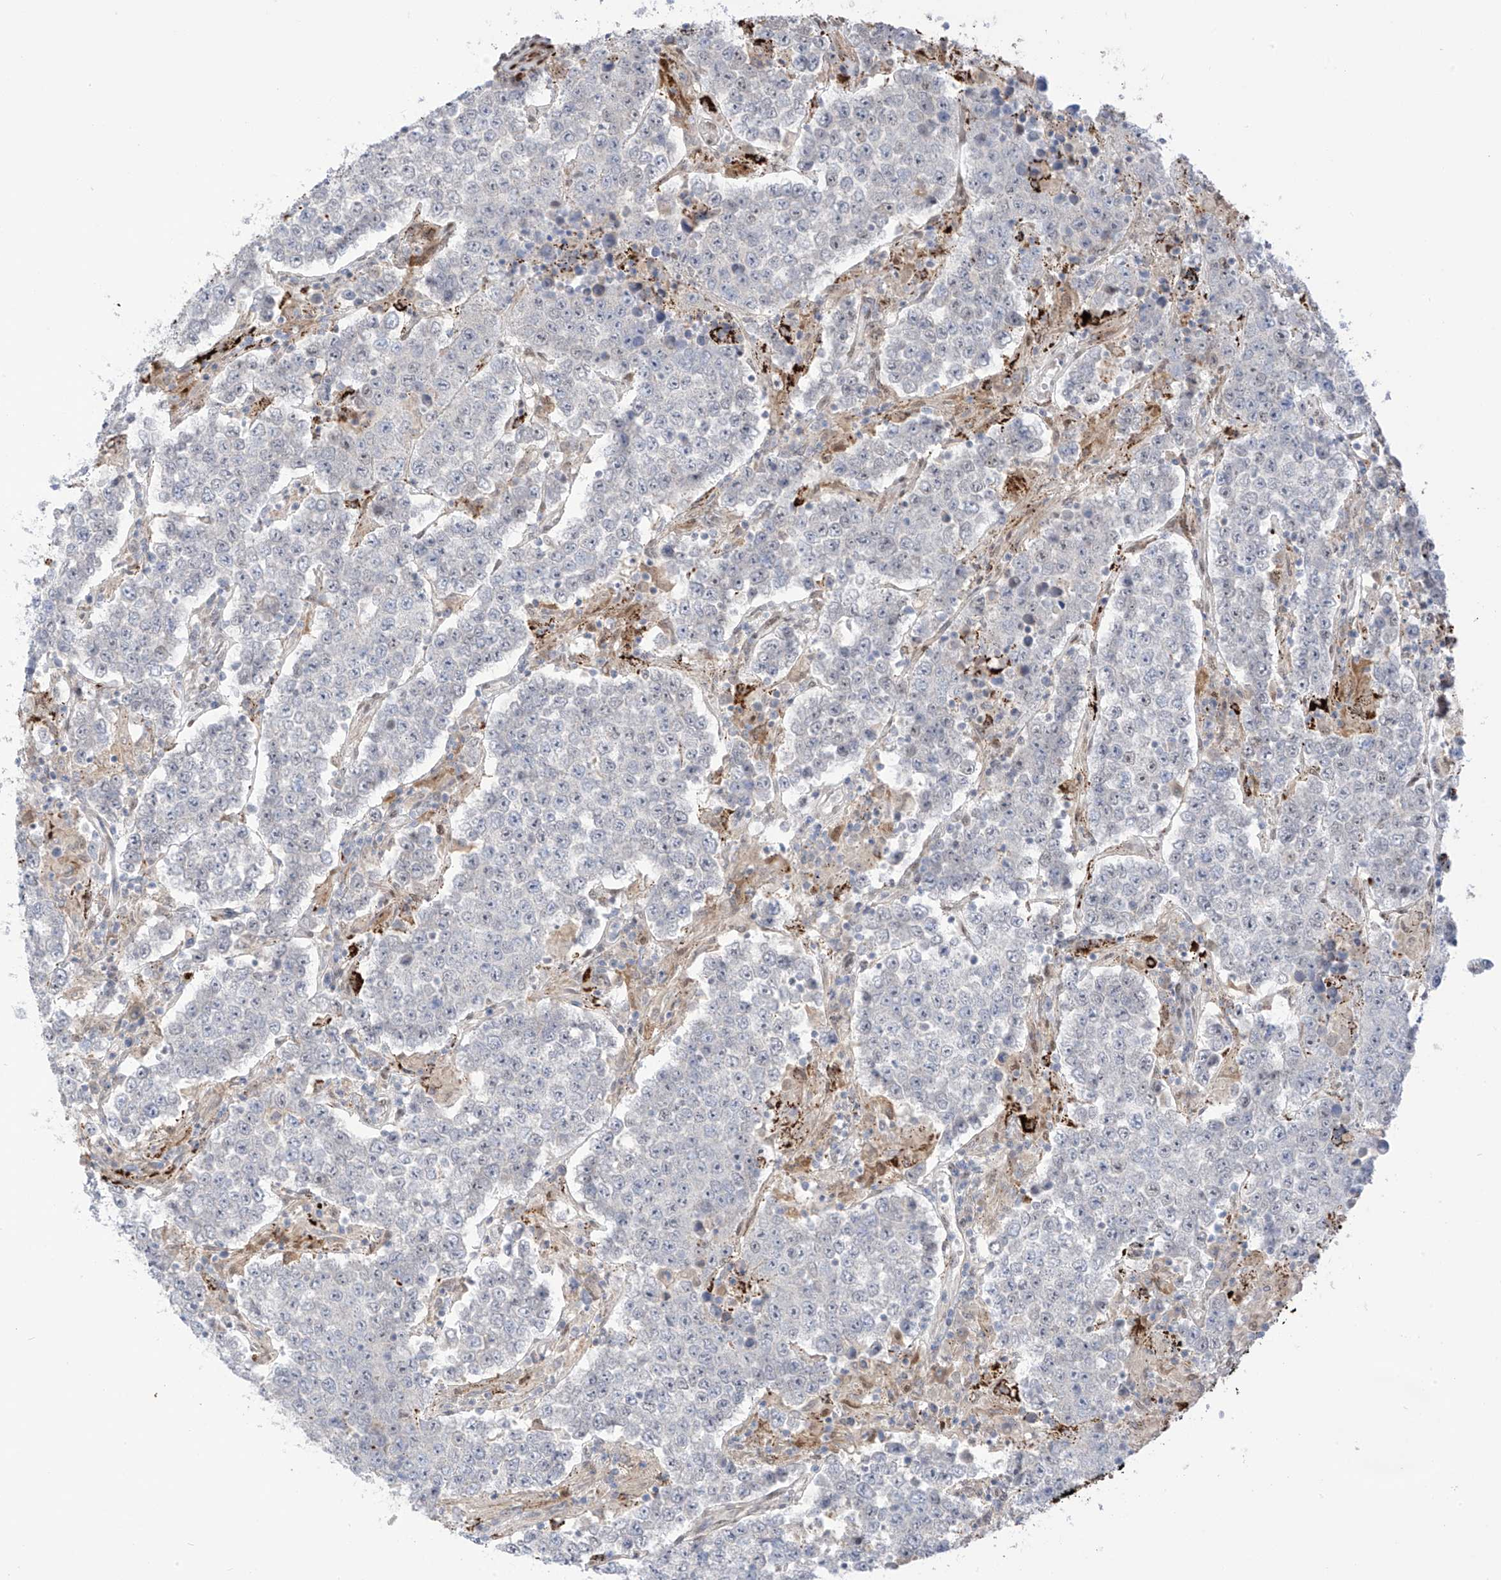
{"staining": {"intensity": "negative", "quantity": "none", "location": "none"}, "tissue": "testis cancer", "cell_type": "Tumor cells", "image_type": "cancer", "snomed": [{"axis": "morphology", "description": "Normal tissue, NOS"}, {"axis": "morphology", "description": "Urothelial carcinoma, High grade"}, {"axis": "morphology", "description": "Seminoma, NOS"}, {"axis": "morphology", "description": "Carcinoma, Embryonal, NOS"}, {"axis": "topography", "description": "Urinary bladder"}, {"axis": "topography", "description": "Testis"}], "caption": "Immunohistochemistry (IHC) micrograph of testis cancer stained for a protein (brown), which displays no staining in tumor cells. Brightfield microscopy of immunohistochemistry stained with DAB (brown) and hematoxylin (blue), captured at high magnification.", "gene": "PM20D2", "patient": {"sex": "male", "age": 41}}